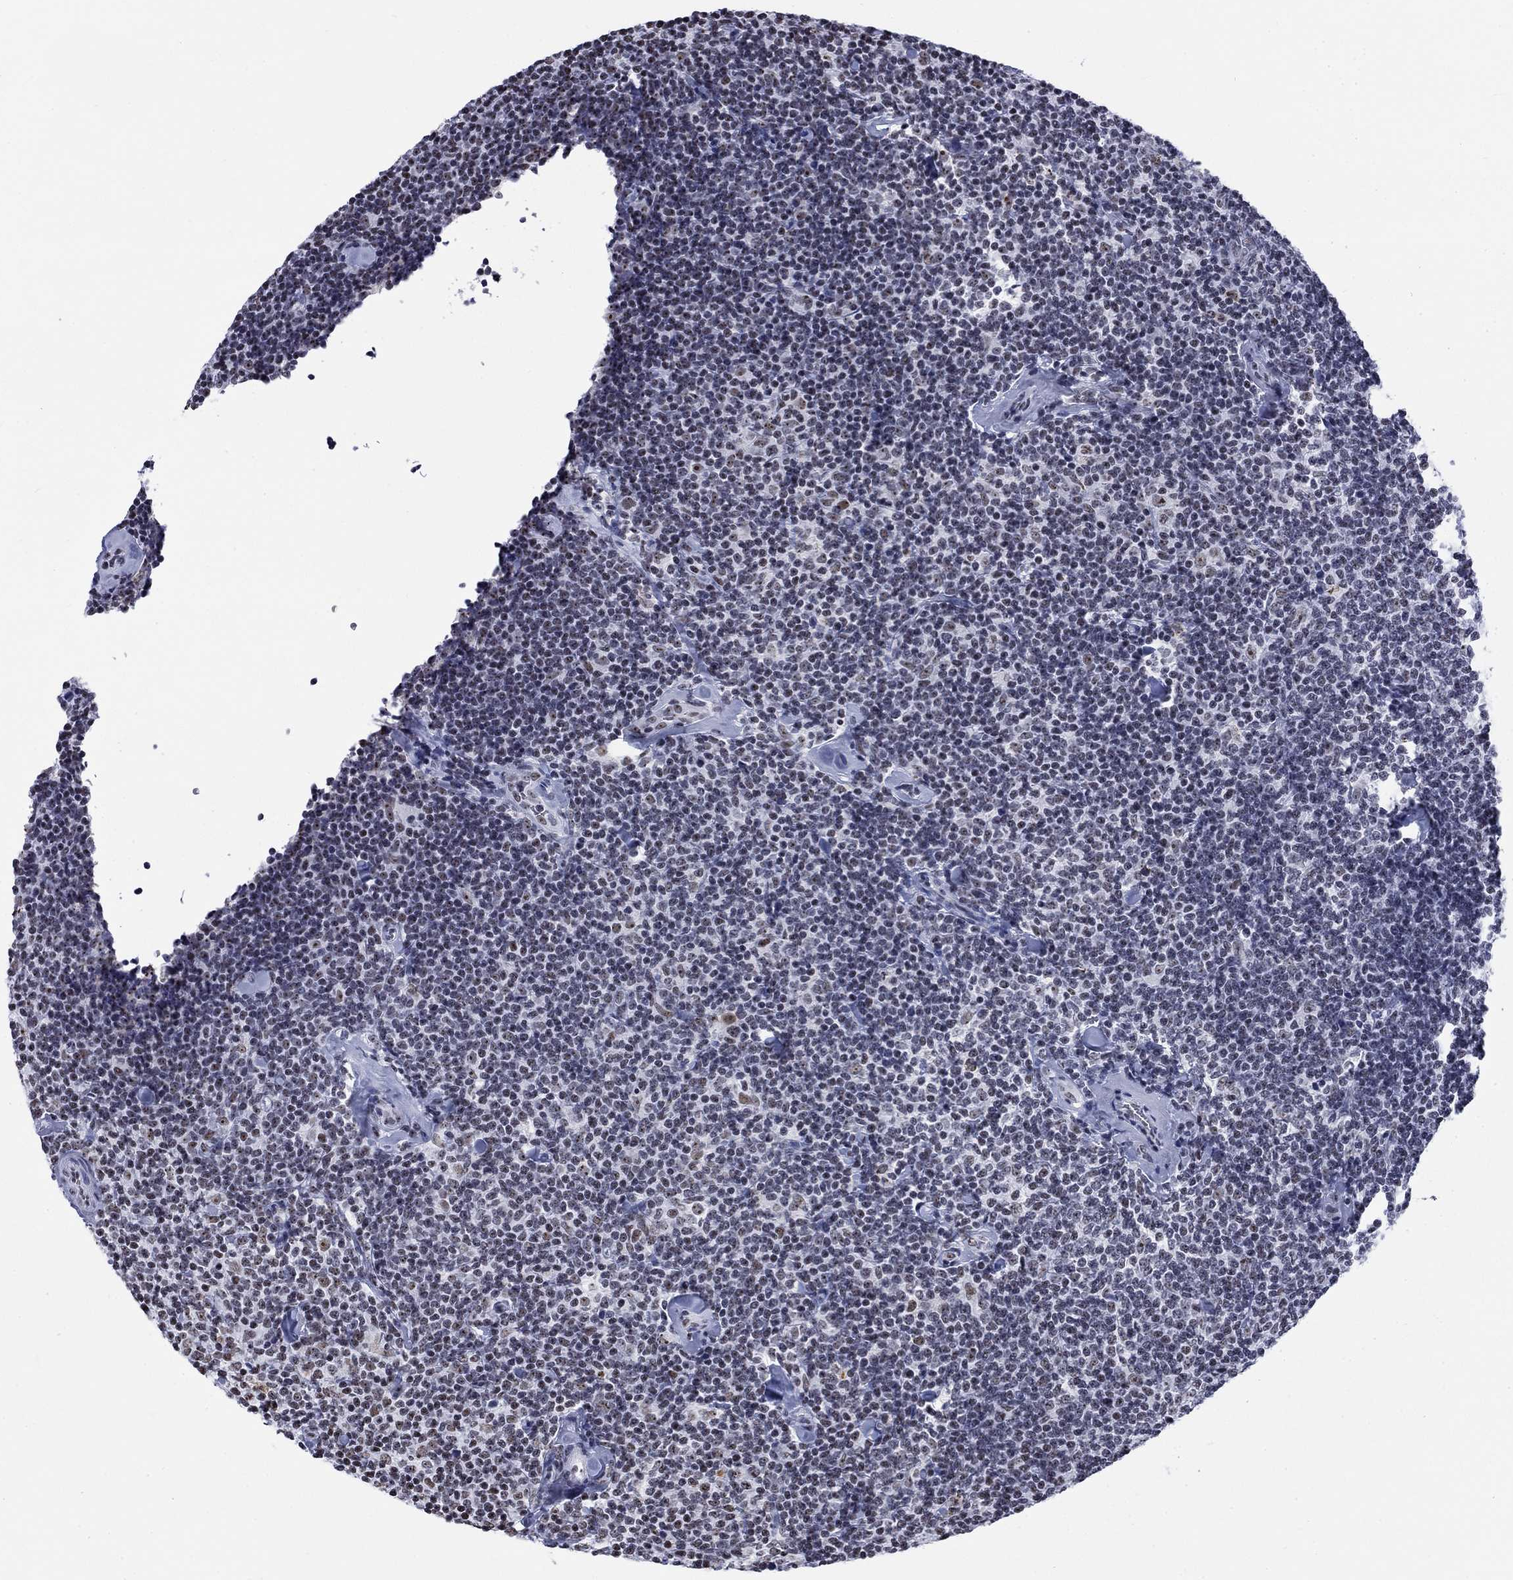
{"staining": {"intensity": "negative", "quantity": "none", "location": "none"}, "tissue": "lymphoma", "cell_type": "Tumor cells", "image_type": "cancer", "snomed": [{"axis": "morphology", "description": "Malignant lymphoma, non-Hodgkin's type, Low grade"}, {"axis": "topography", "description": "Lymph node"}], "caption": "This is an immunohistochemistry (IHC) micrograph of lymphoma. There is no staining in tumor cells.", "gene": "CSRNP3", "patient": {"sex": "female", "age": 56}}